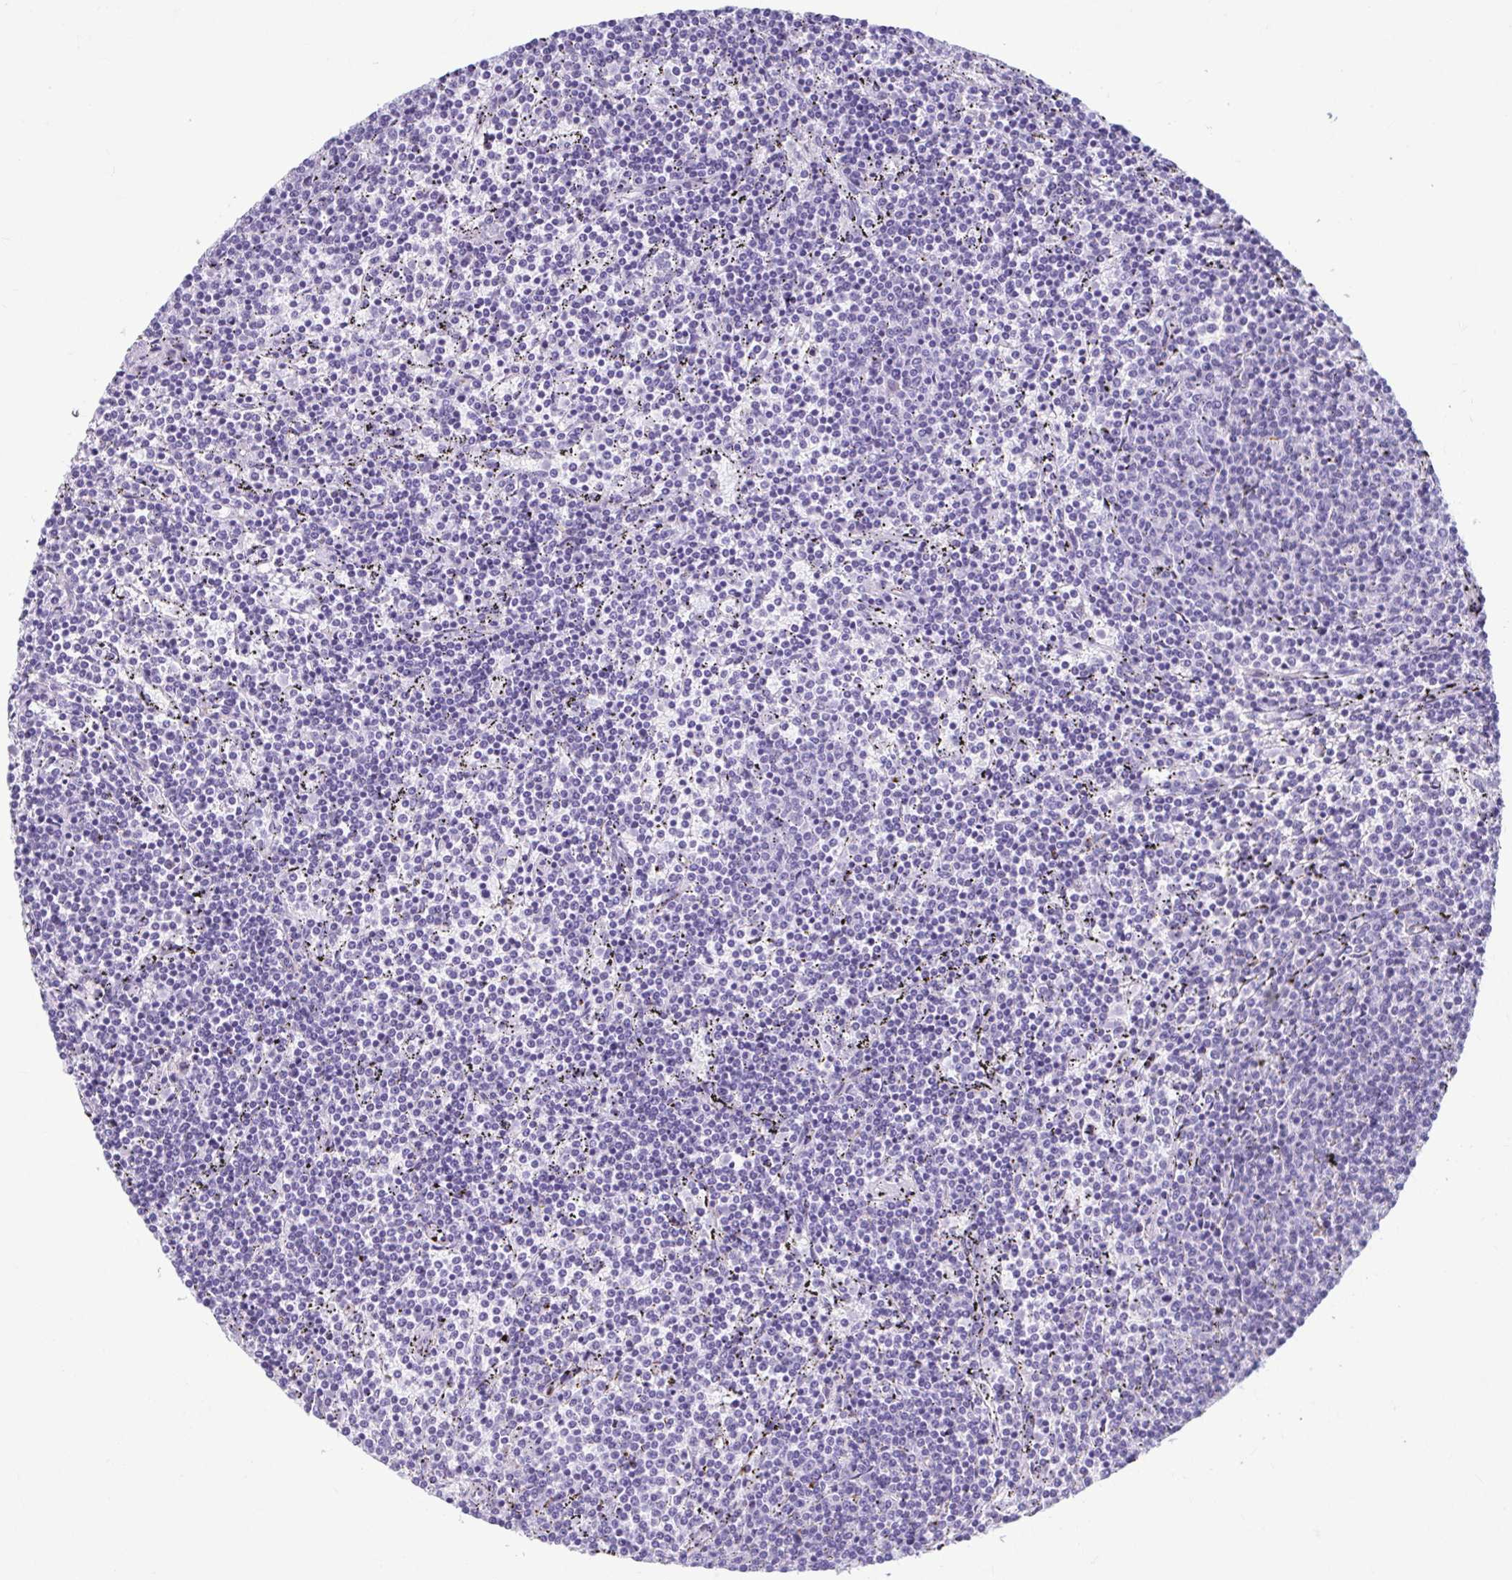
{"staining": {"intensity": "negative", "quantity": "none", "location": "none"}, "tissue": "lymphoma", "cell_type": "Tumor cells", "image_type": "cancer", "snomed": [{"axis": "morphology", "description": "Malignant lymphoma, non-Hodgkin's type, Low grade"}, {"axis": "topography", "description": "Spleen"}], "caption": "High magnification brightfield microscopy of malignant lymphoma, non-Hodgkin's type (low-grade) stained with DAB (3,3'-diaminobenzidine) (brown) and counterstained with hematoxylin (blue): tumor cells show no significant staining. (DAB (3,3'-diaminobenzidine) immunohistochemistry, high magnification).", "gene": "TCEAL3", "patient": {"sex": "female", "age": 50}}